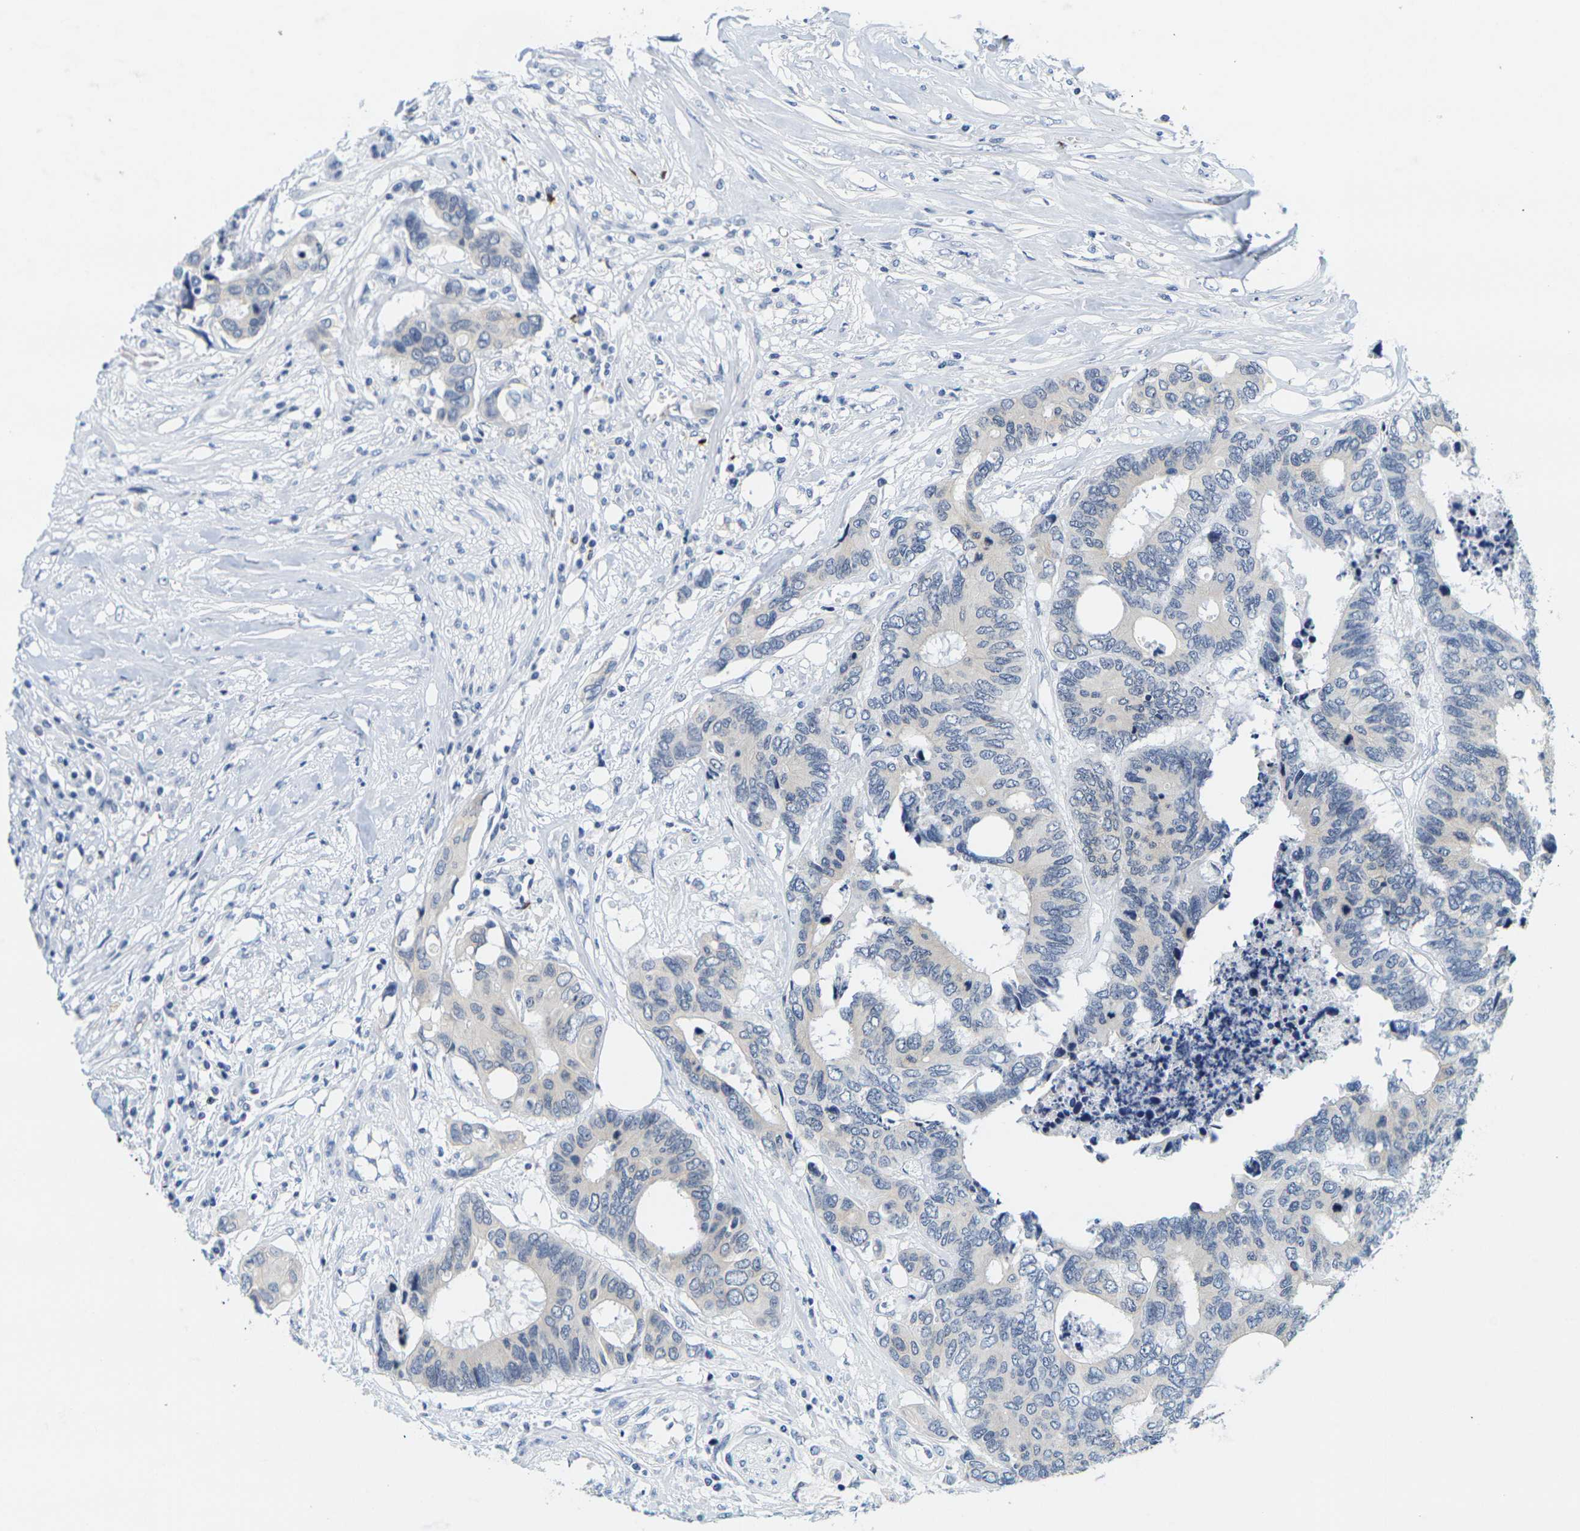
{"staining": {"intensity": "negative", "quantity": "none", "location": "none"}, "tissue": "colorectal cancer", "cell_type": "Tumor cells", "image_type": "cancer", "snomed": [{"axis": "morphology", "description": "Adenocarcinoma, NOS"}, {"axis": "topography", "description": "Rectum"}], "caption": "This is a micrograph of immunohistochemistry (IHC) staining of colorectal adenocarcinoma, which shows no staining in tumor cells. (DAB (3,3'-diaminobenzidine) immunohistochemistry (IHC) visualized using brightfield microscopy, high magnification).", "gene": "HLA-DOB", "patient": {"sex": "male", "age": 55}}